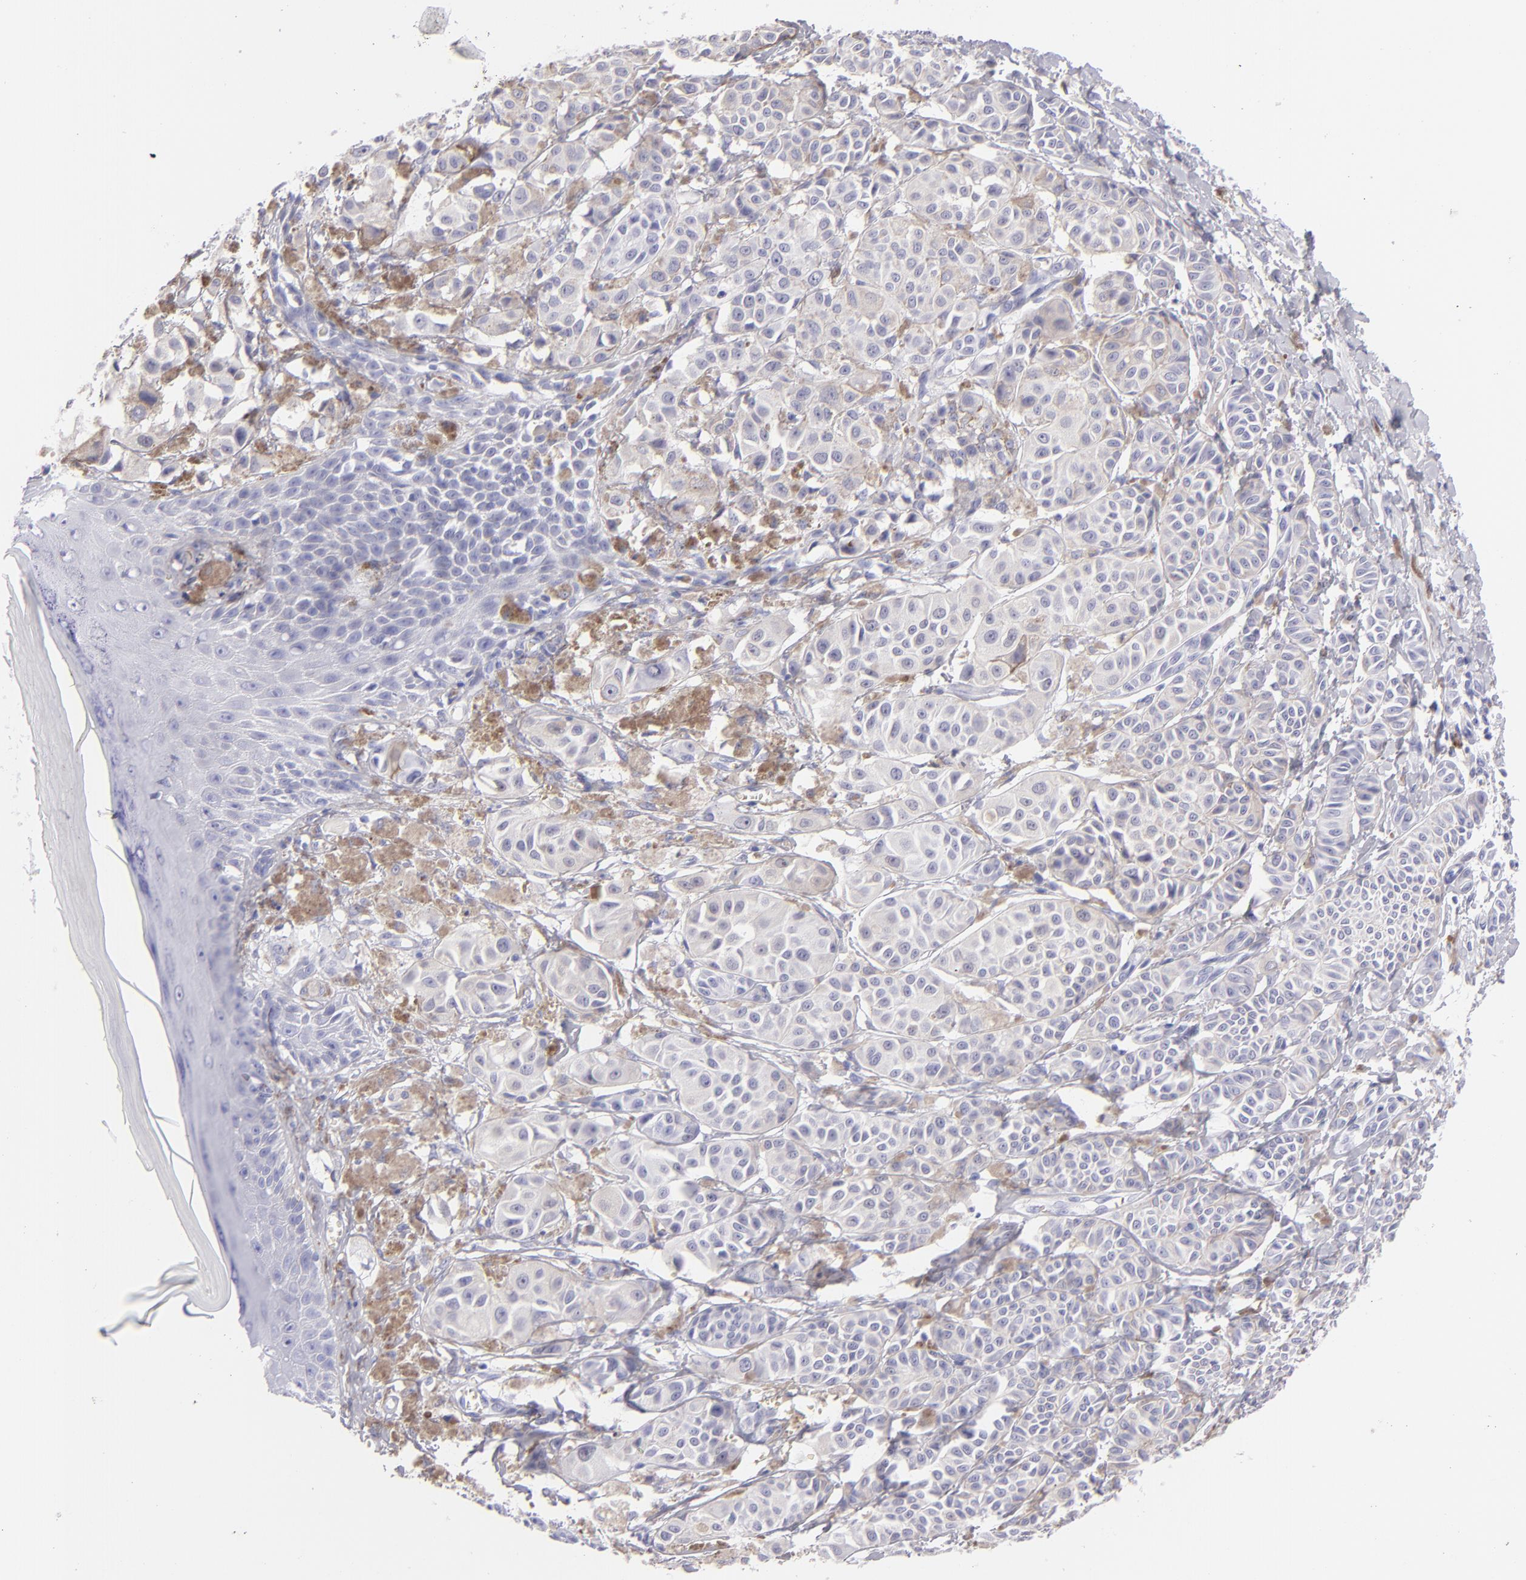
{"staining": {"intensity": "negative", "quantity": "none", "location": "none"}, "tissue": "melanoma", "cell_type": "Tumor cells", "image_type": "cancer", "snomed": [{"axis": "morphology", "description": "Malignant melanoma, NOS"}, {"axis": "topography", "description": "Skin"}], "caption": "Image shows no significant protein expression in tumor cells of malignant melanoma.", "gene": "PVALB", "patient": {"sex": "male", "age": 76}}